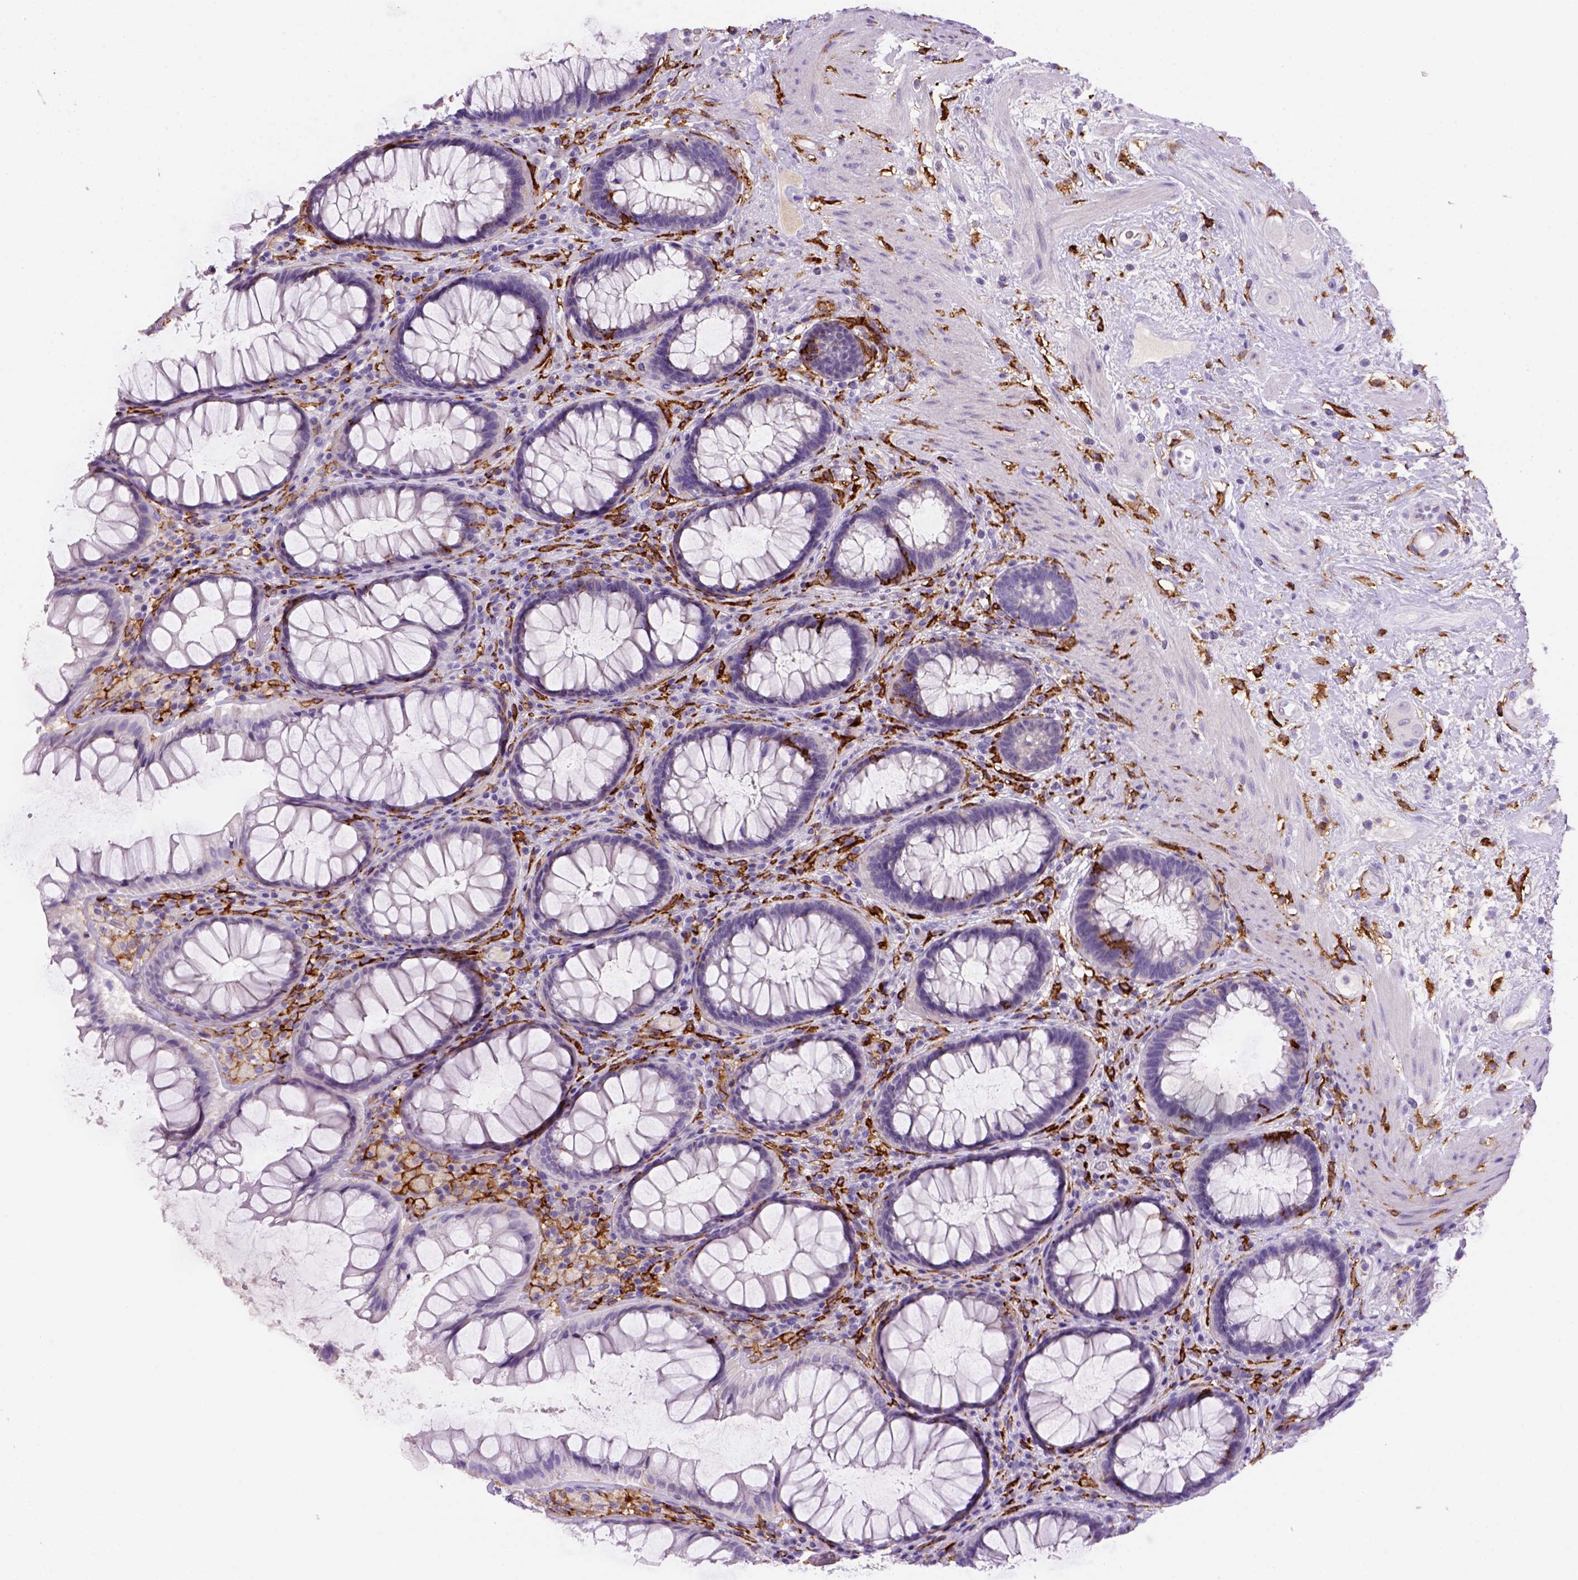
{"staining": {"intensity": "negative", "quantity": "none", "location": "none"}, "tissue": "rectum", "cell_type": "Glandular cells", "image_type": "normal", "snomed": [{"axis": "morphology", "description": "Normal tissue, NOS"}, {"axis": "topography", "description": "Rectum"}], "caption": "High power microscopy image of an immunohistochemistry (IHC) photomicrograph of benign rectum, revealing no significant expression in glandular cells.", "gene": "CD14", "patient": {"sex": "male", "age": 72}}